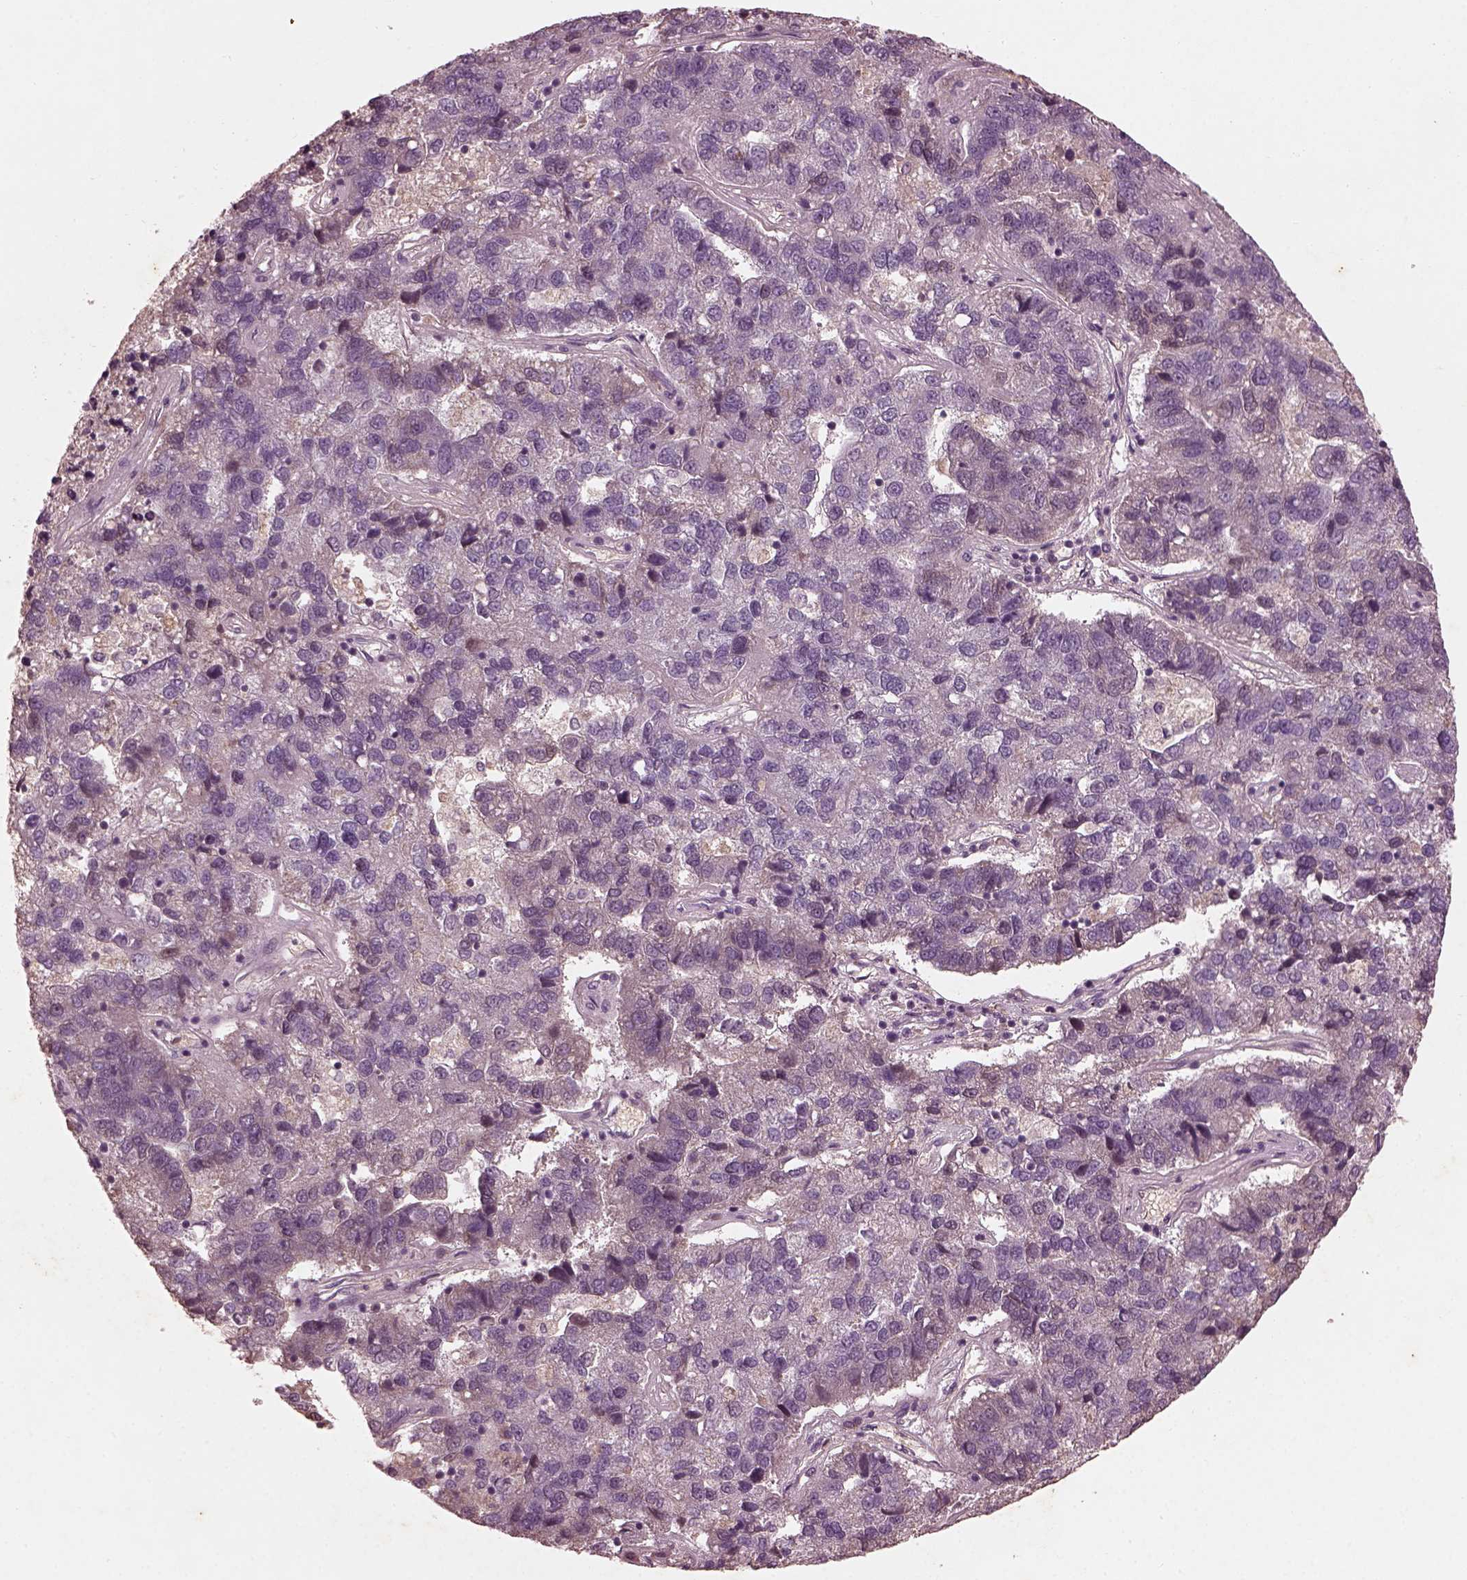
{"staining": {"intensity": "negative", "quantity": "none", "location": "none"}, "tissue": "pancreatic cancer", "cell_type": "Tumor cells", "image_type": "cancer", "snomed": [{"axis": "morphology", "description": "Adenocarcinoma, NOS"}, {"axis": "topography", "description": "Pancreas"}], "caption": "This is an IHC histopathology image of pancreatic adenocarcinoma. There is no positivity in tumor cells.", "gene": "FRRS1L", "patient": {"sex": "female", "age": 61}}